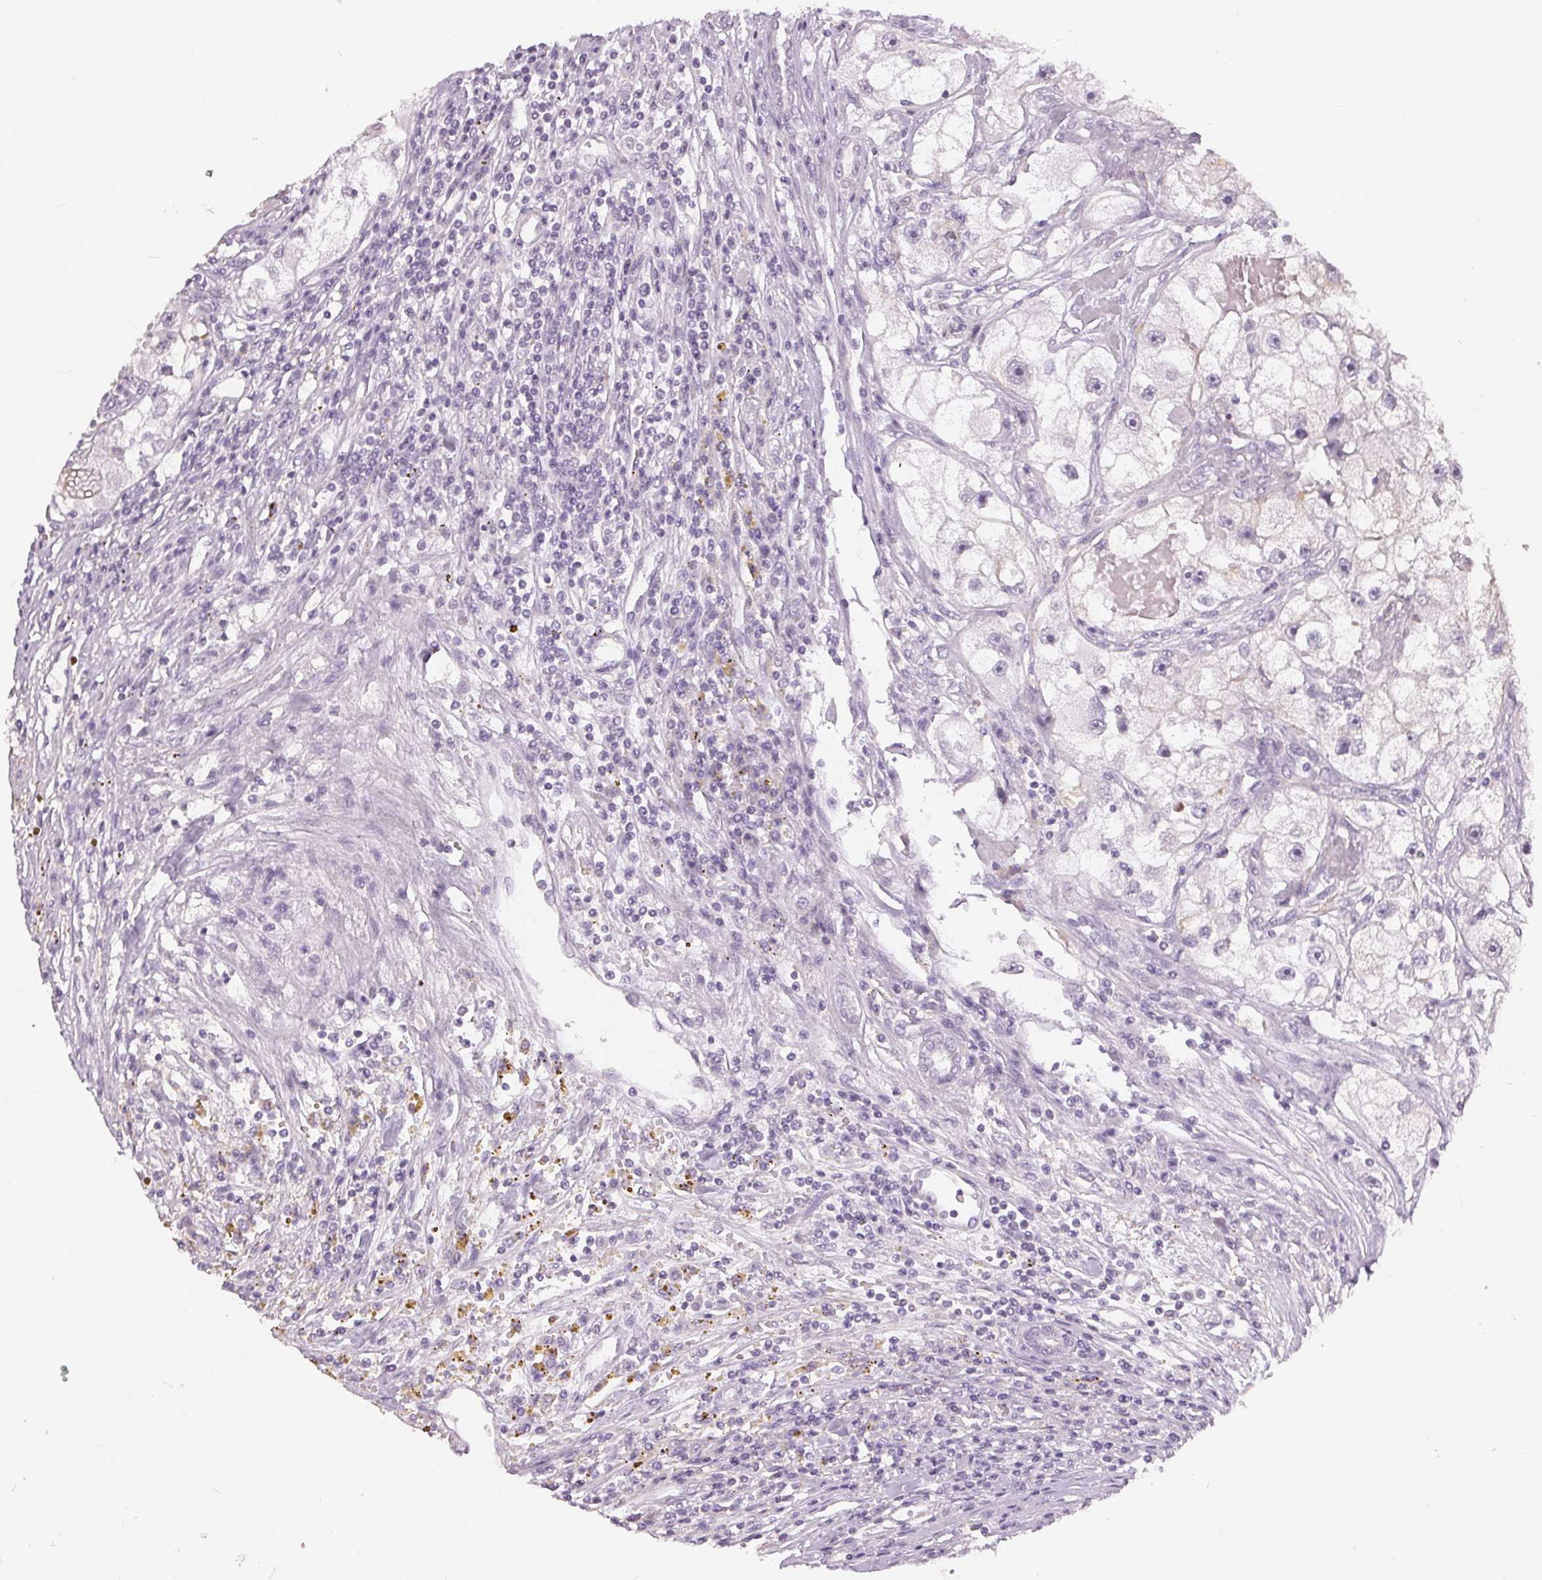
{"staining": {"intensity": "negative", "quantity": "none", "location": "none"}, "tissue": "renal cancer", "cell_type": "Tumor cells", "image_type": "cancer", "snomed": [{"axis": "morphology", "description": "Adenocarcinoma, NOS"}, {"axis": "topography", "description": "Kidney"}], "caption": "Human adenocarcinoma (renal) stained for a protein using immunohistochemistry demonstrates no staining in tumor cells.", "gene": "TMEM174", "patient": {"sex": "male", "age": 63}}